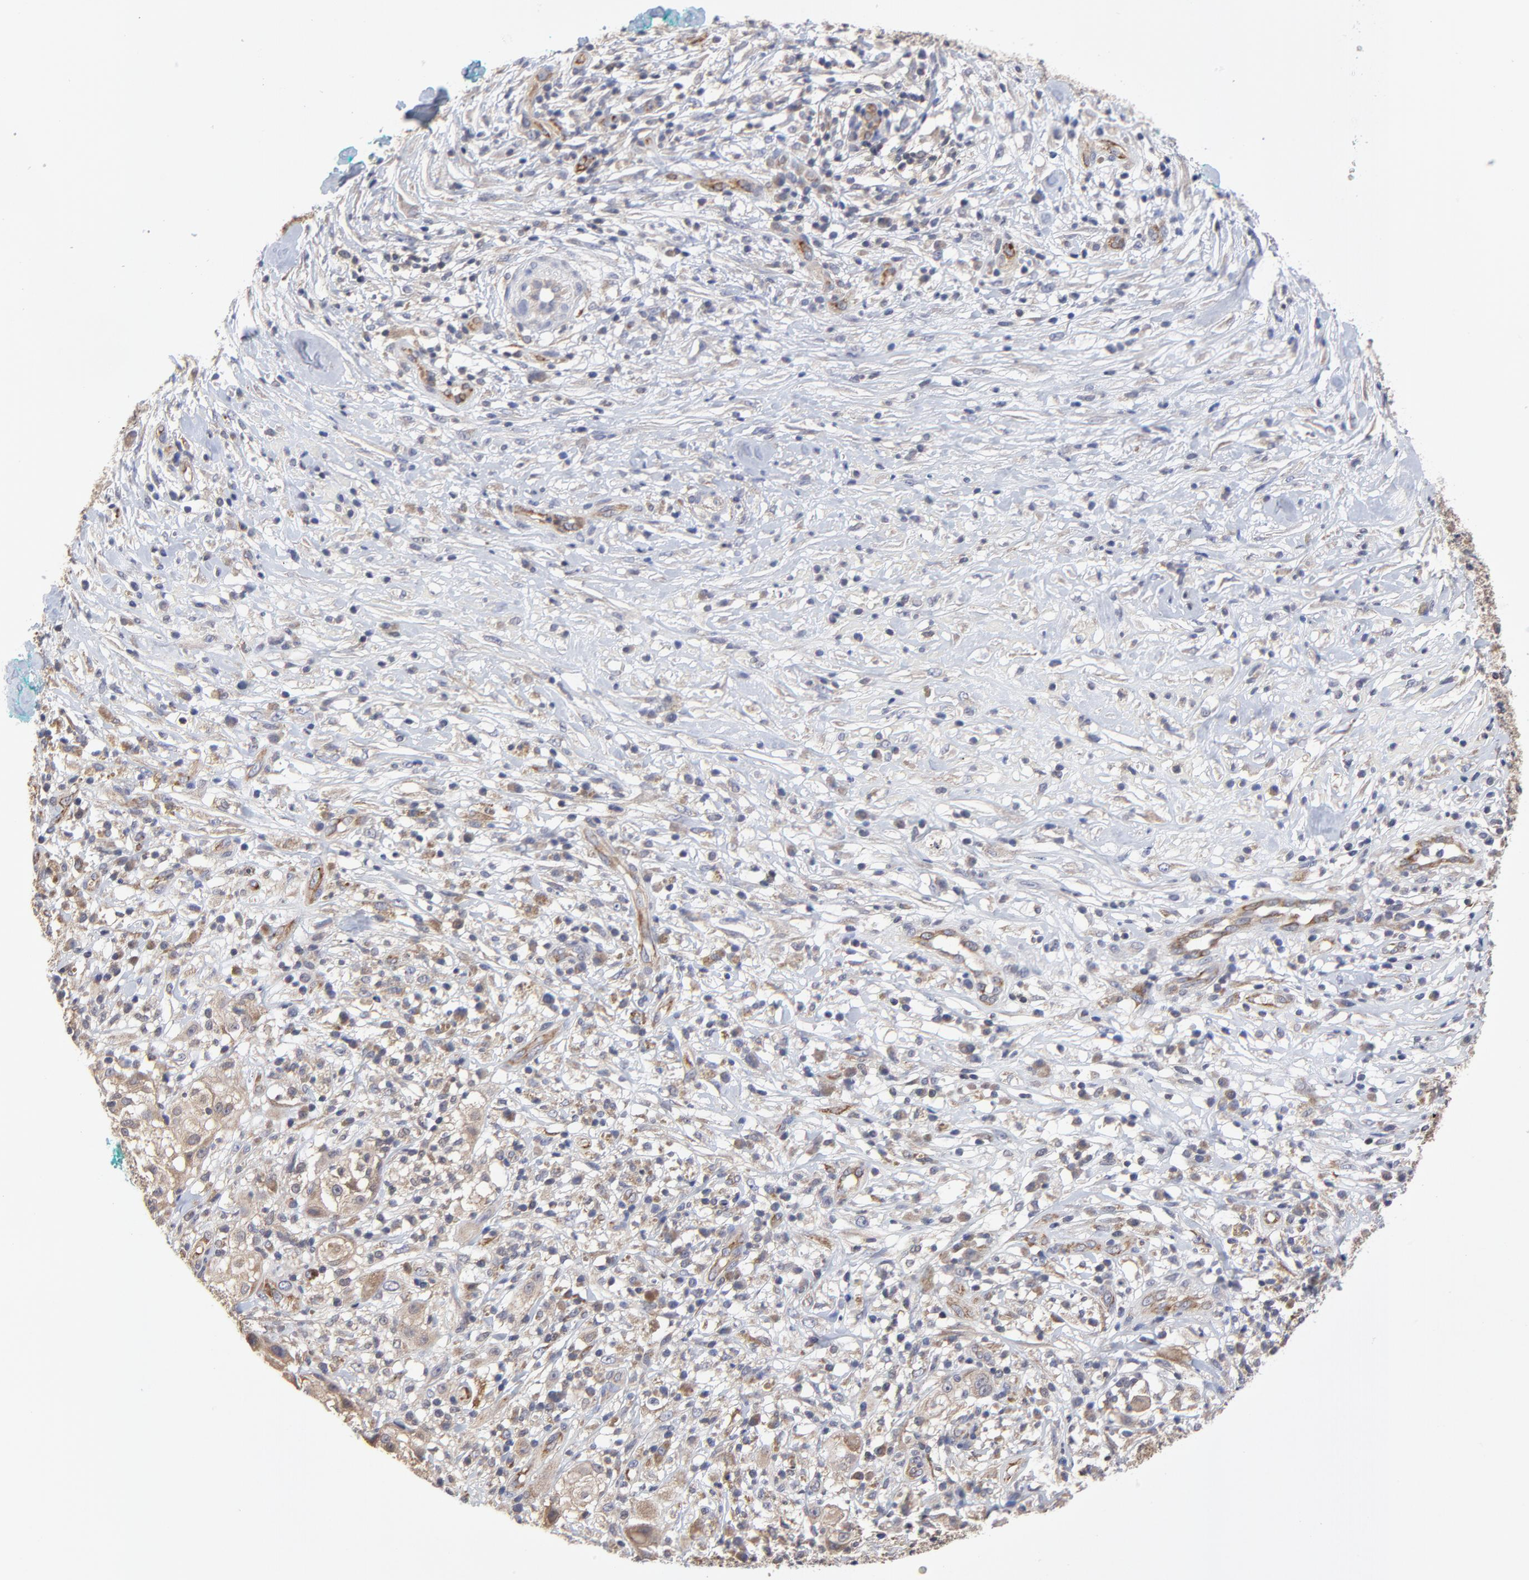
{"staining": {"intensity": "weak", "quantity": ">75%", "location": "cytoplasmic/membranous"}, "tissue": "melanoma", "cell_type": "Tumor cells", "image_type": "cancer", "snomed": [{"axis": "morphology", "description": "Necrosis, NOS"}, {"axis": "morphology", "description": "Malignant melanoma, NOS"}, {"axis": "topography", "description": "Skin"}], "caption": "This is an image of immunohistochemistry (IHC) staining of malignant melanoma, which shows weak staining in the cytoplasmic/membranous of tumor cells.", "gene": "PCMT1", "patient": {"sex": "female", "age": 87}}